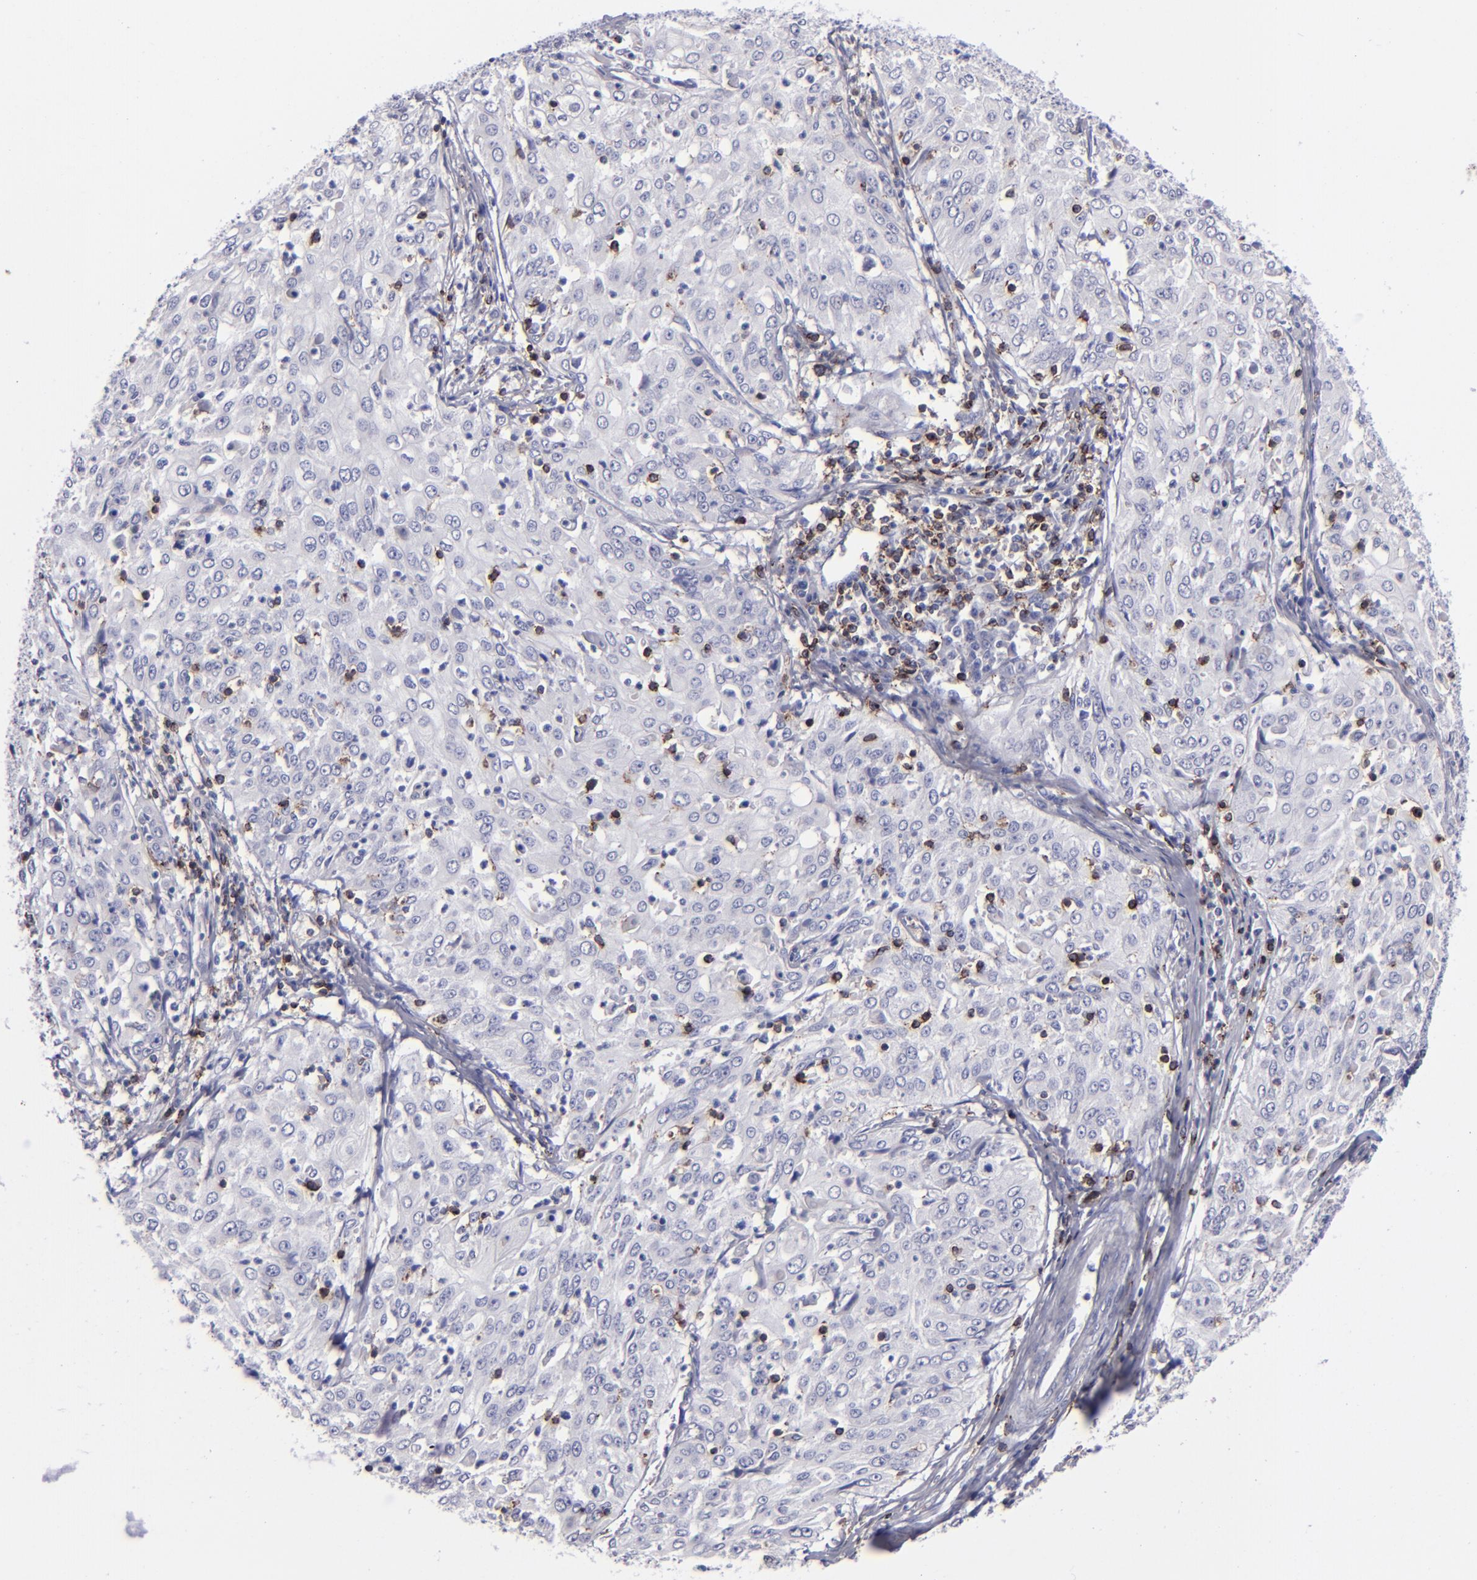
{"staining": {"intensity": "negative", "quantity": "none", "location": "none"}, "tissue": "cervical cancer", "cell_type": "Tumor cells", "image_type": "cancer", "snomed": [{"axis": "morphology", "description": "Squamous cell carcinoma, NOS"}, {"axis": "topography", "description": "Cervix"}], "caption": "DAB immunohistochemical staining of cervical squamous cell carcinoma demonstrates no significant staining in tumor cells.", "gene": "CD2", "patient": {"sex": "female", "age": 39}}